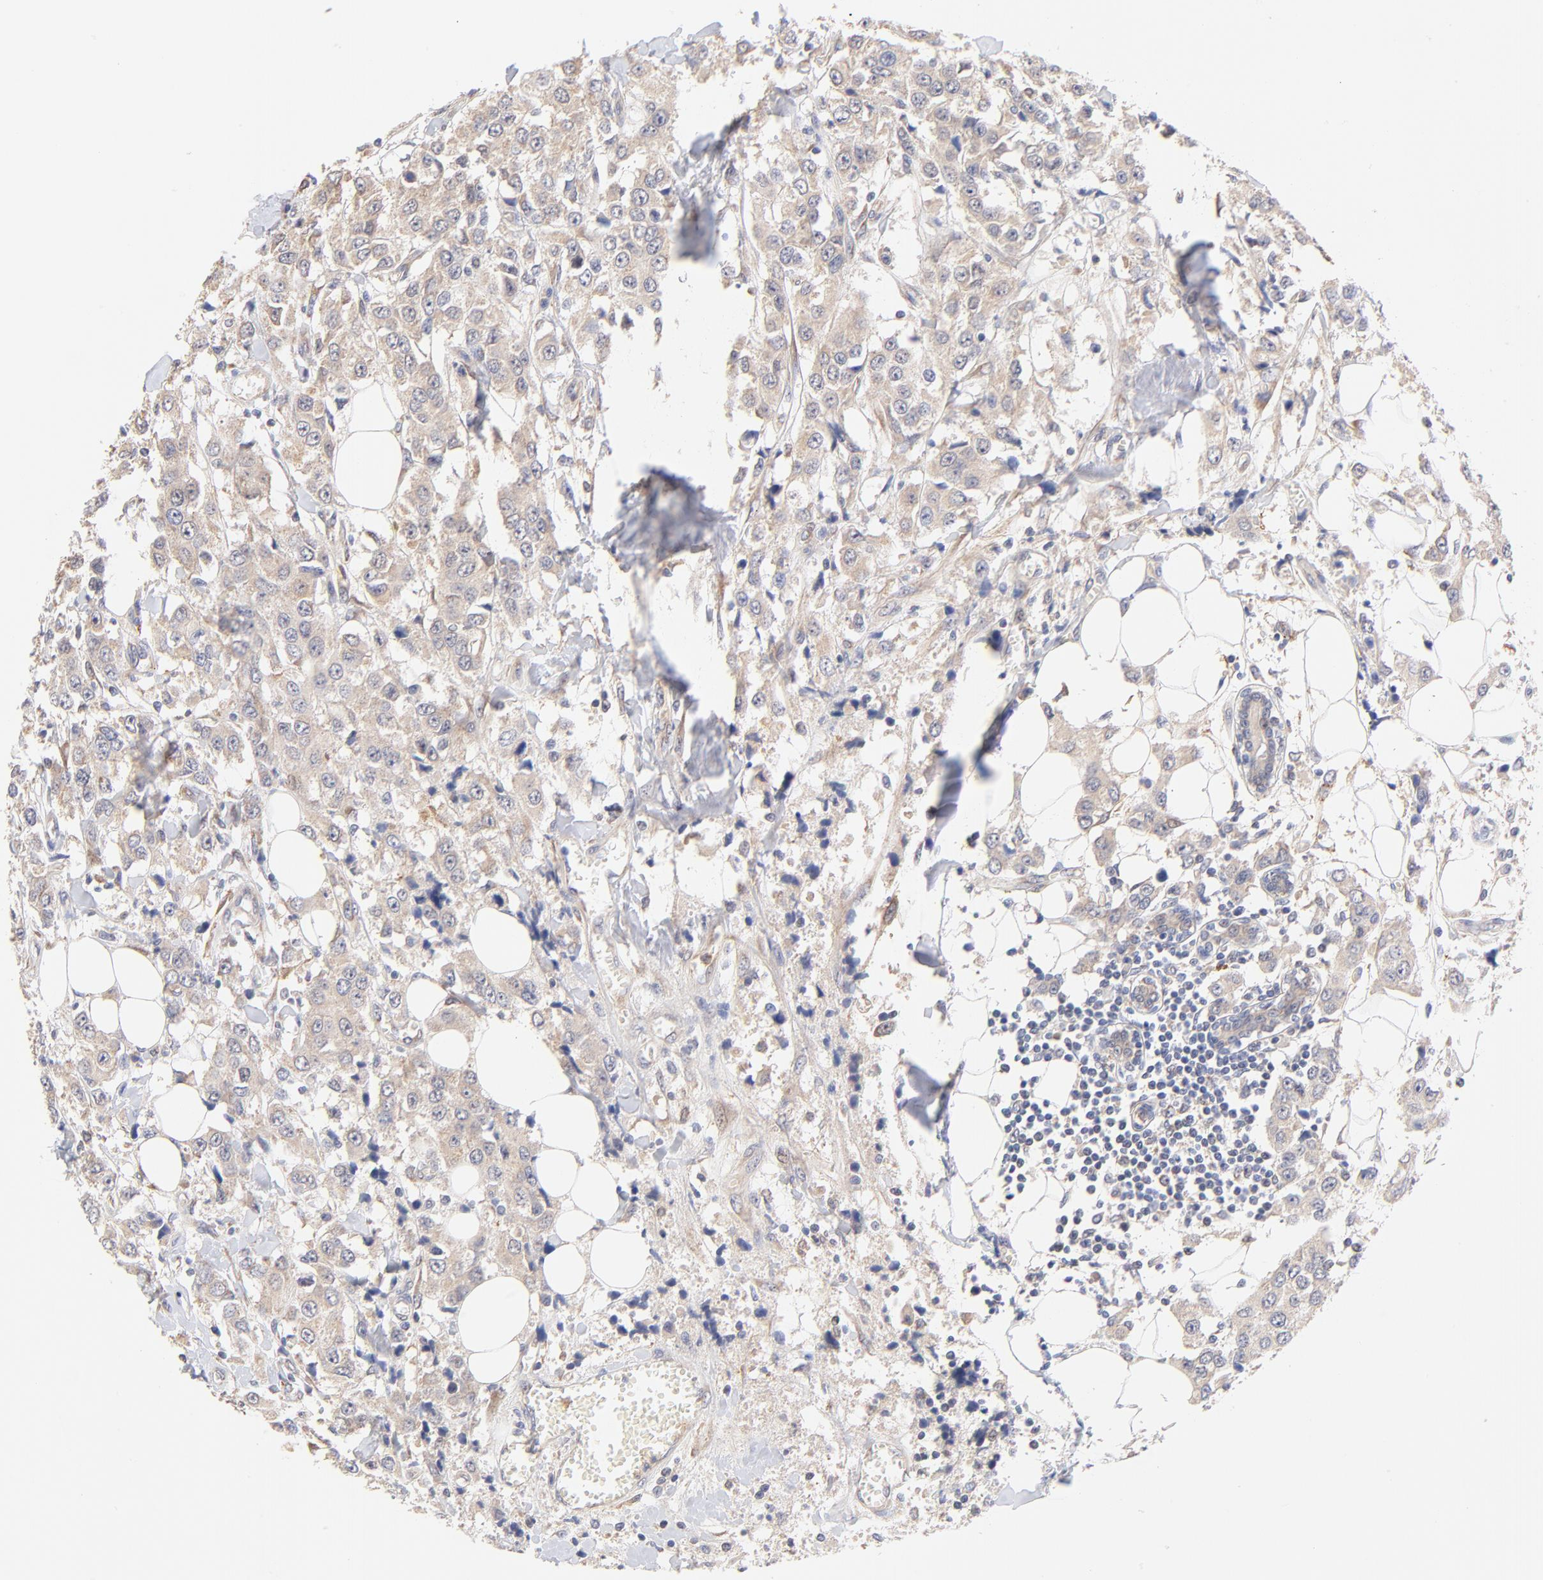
{"staining": {"intensity": "moderate", "quantity": ">75%", "location": "cytoplasmic/membranous"}, "tissue": "breast cancer", "cell_type": "Tumor cells", "image_type": "cancer", "snomed": [{"axis": "morphology", "description": "Duct carcinoma"}, {"axis": "topography", "description": "Breast"}], "caption": "Protein staining of breast cancer (intraductal carcinoma) tissue displays moderate cytoplasmic/membranous positivity in about >75% of tumor cells.", "gene": "PTK7", "patient": {"sex": "female", "age": 58}}